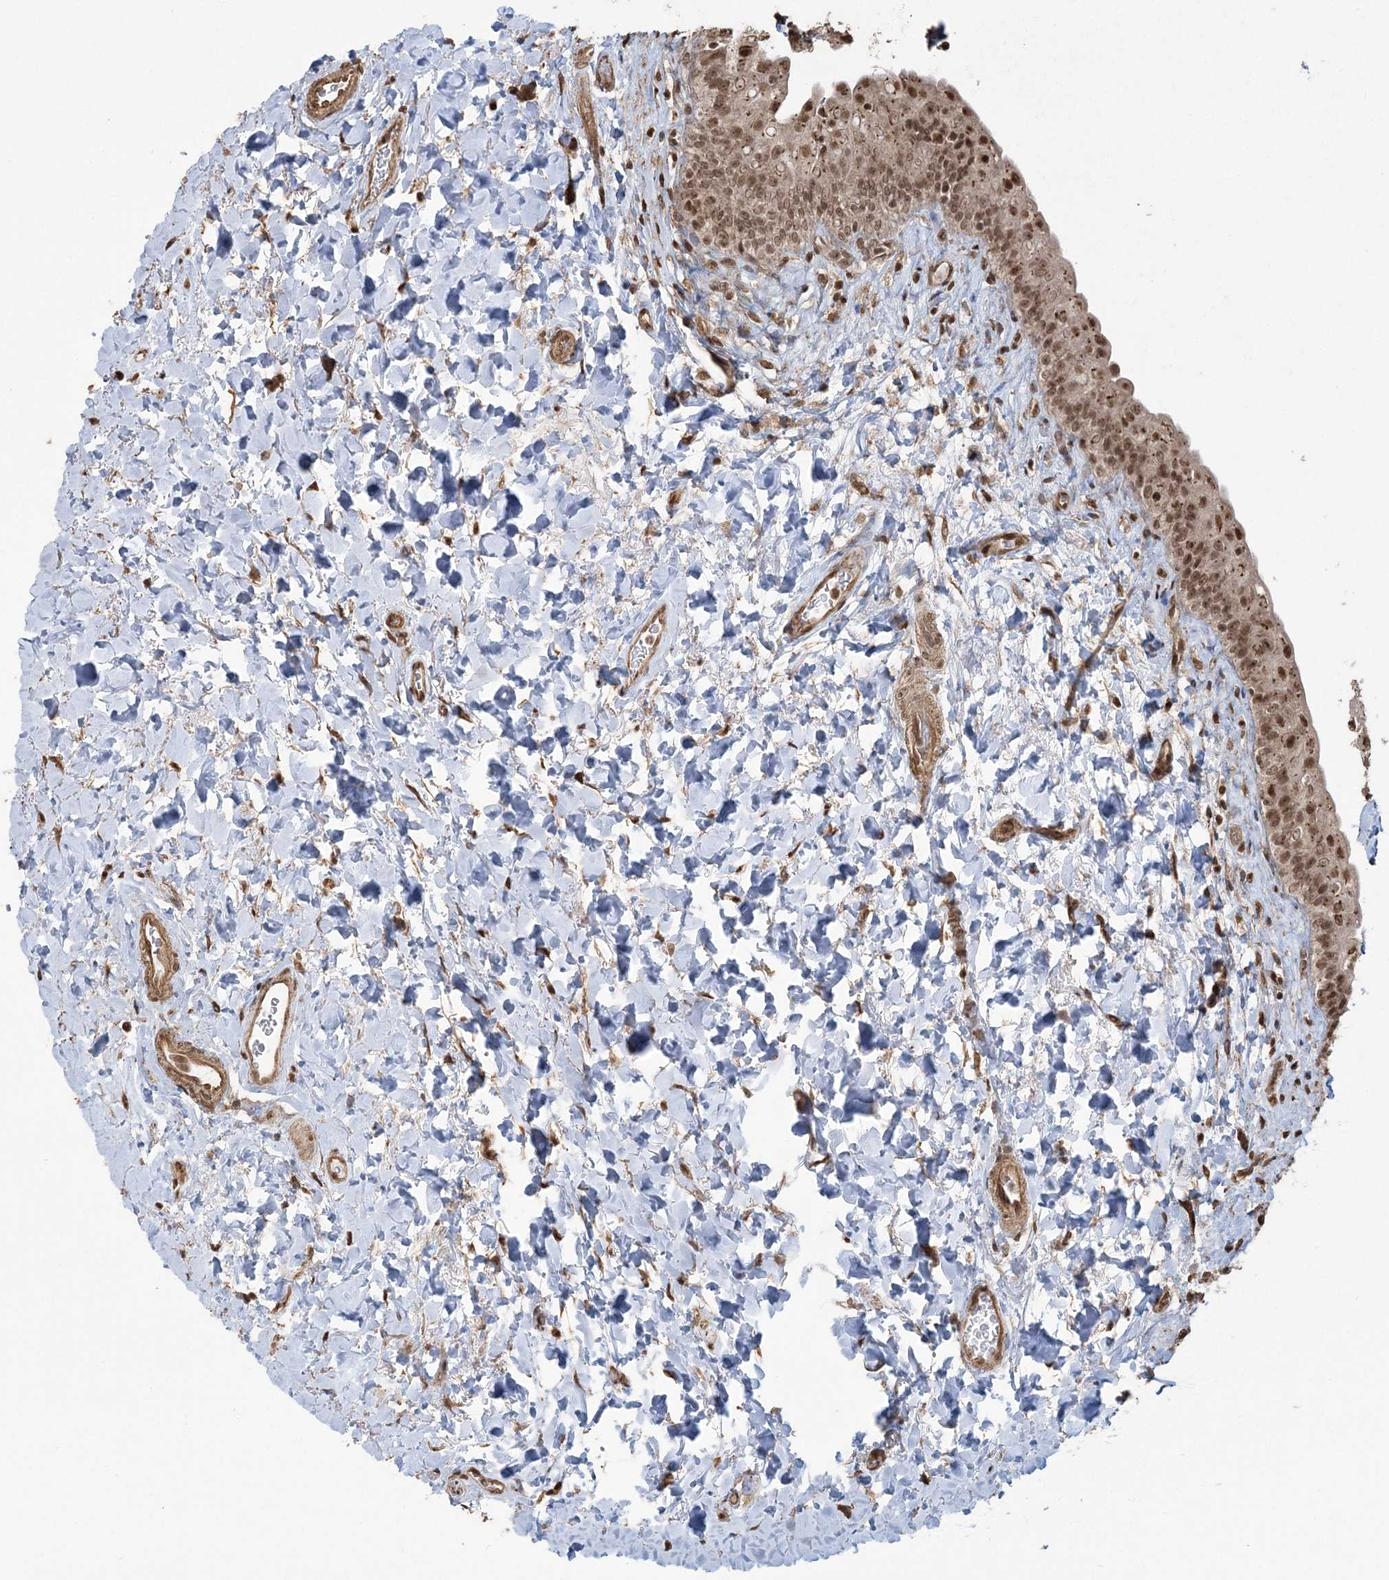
{"staining": {"intensity": "strong", "quantity": ">75%", "location": "nuclear"}, "tissue": "urinary bladder", "cell_type": "Urothelial cells", "image_type": "normal", "snomed": [{"axis": "morphology", "description": "Normal tissue, NOS"}, {"axis": "topography", "description": "Urinary bladder"}], "caption": "Immunohistochemistry (DAB) staining of unremarkable urinary bladder demonstrates strong nuclear protein positivity in approximately >75% of urothelial cells. Immunohistochemistry (ihc) stains the protein in brown and the nuclei are stained blue.", "gene": "ZNF839", "patient": {"sex": "male", "age": 83}}